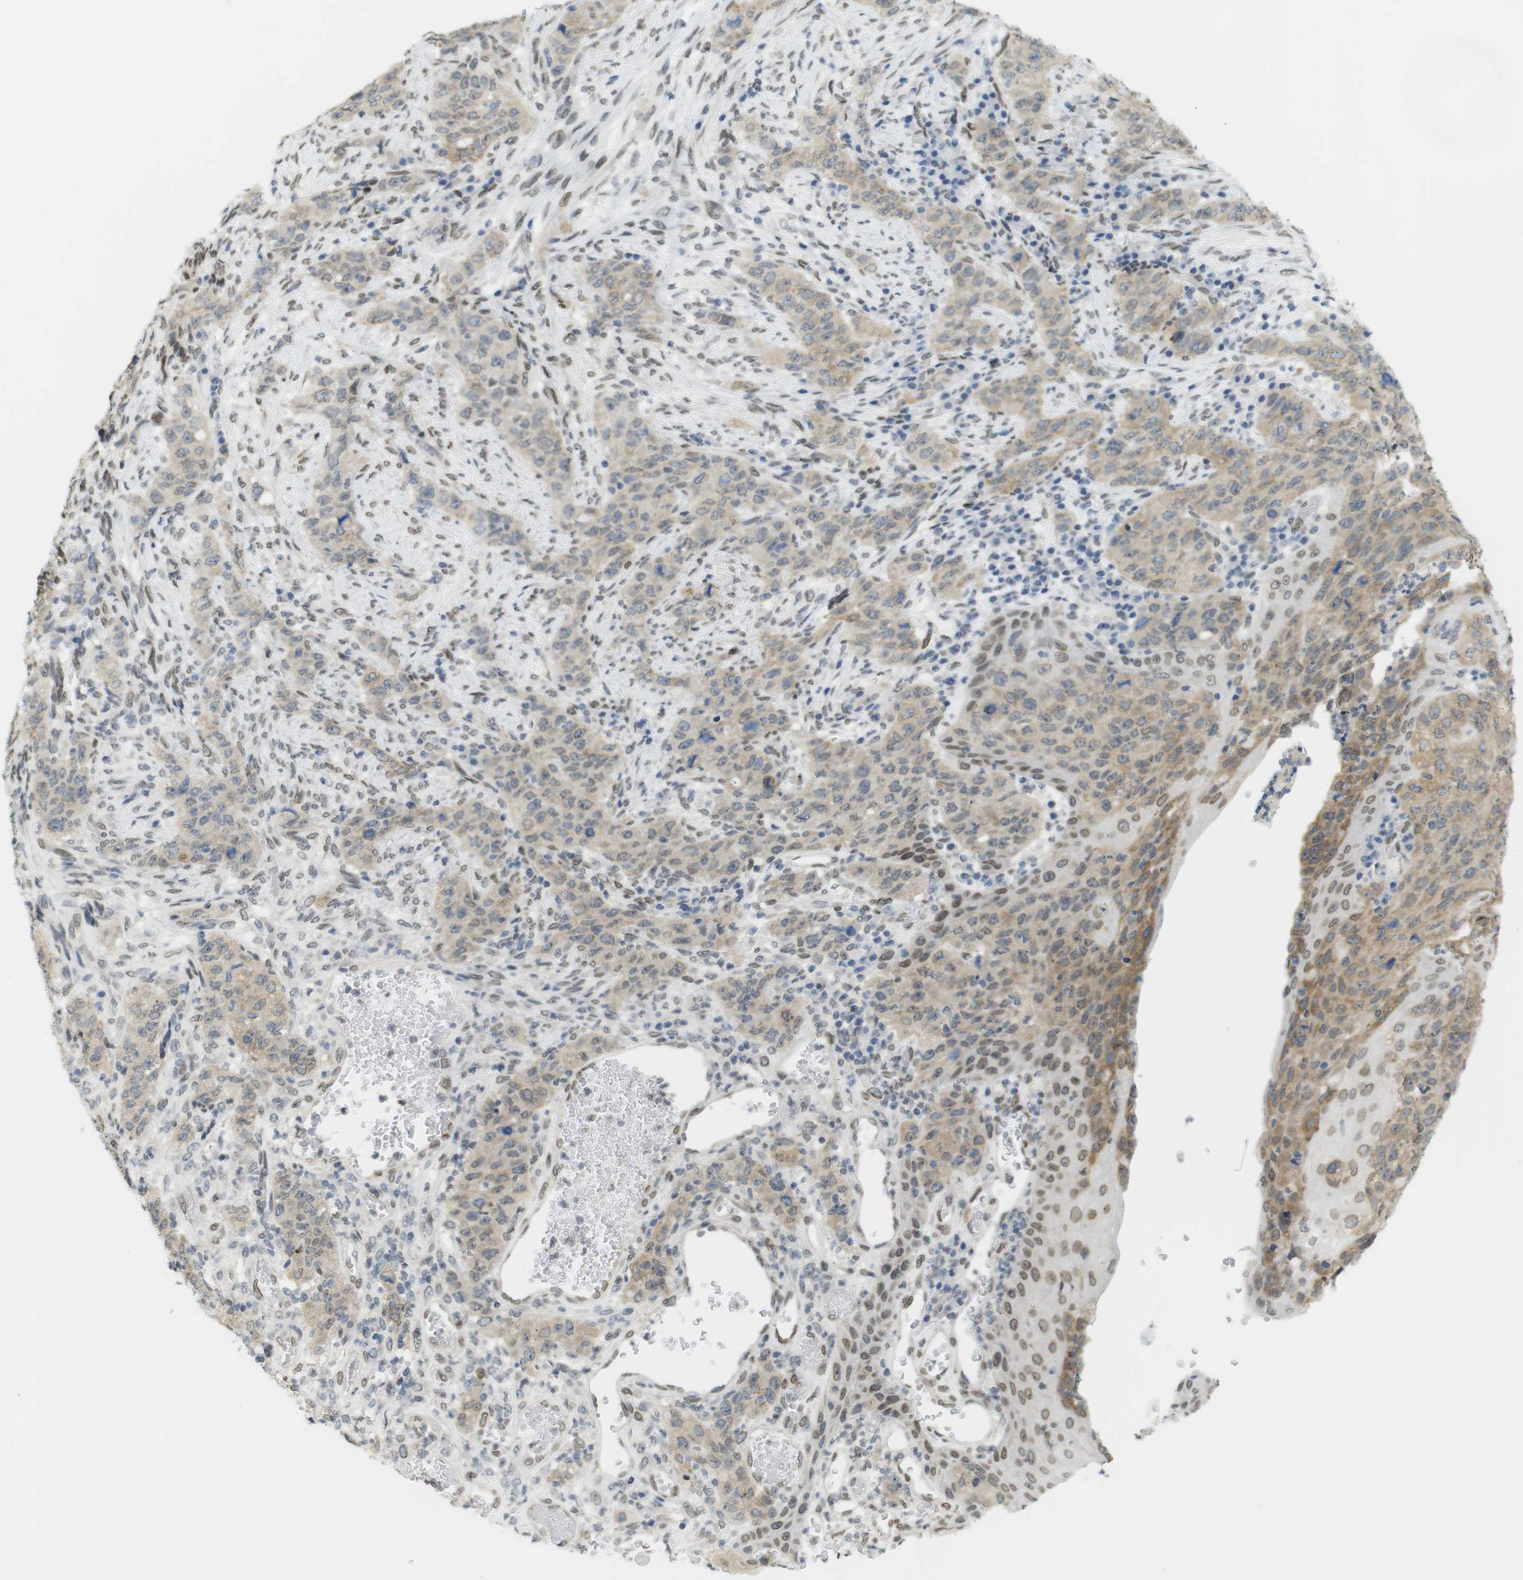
{"staining": {"intensity": "weak", "quantity": ">75%", "location": "cytoplasmic/membranous"}, "tissue": "stomach cancer", "cell_type": "Tumor cells", "image_type": "cancer", "snomed": [{"axis": "morphology", "description": "Adenocarcinoma, NOS"}, {"axis": "topography", "description": "Stomach"}], "caption": "IHC histopathology image of neoplastic tissue: human stomach cancer stained using immunohistochemistry shows low levels of weak protein expression localized specifically in the cytoplasmic/membranous of tumor cells, appearing as a cytoplasmic/membranous brown color.", "gene": "ARL6IP6", "patient": {"sex": "male", "age": 48}}